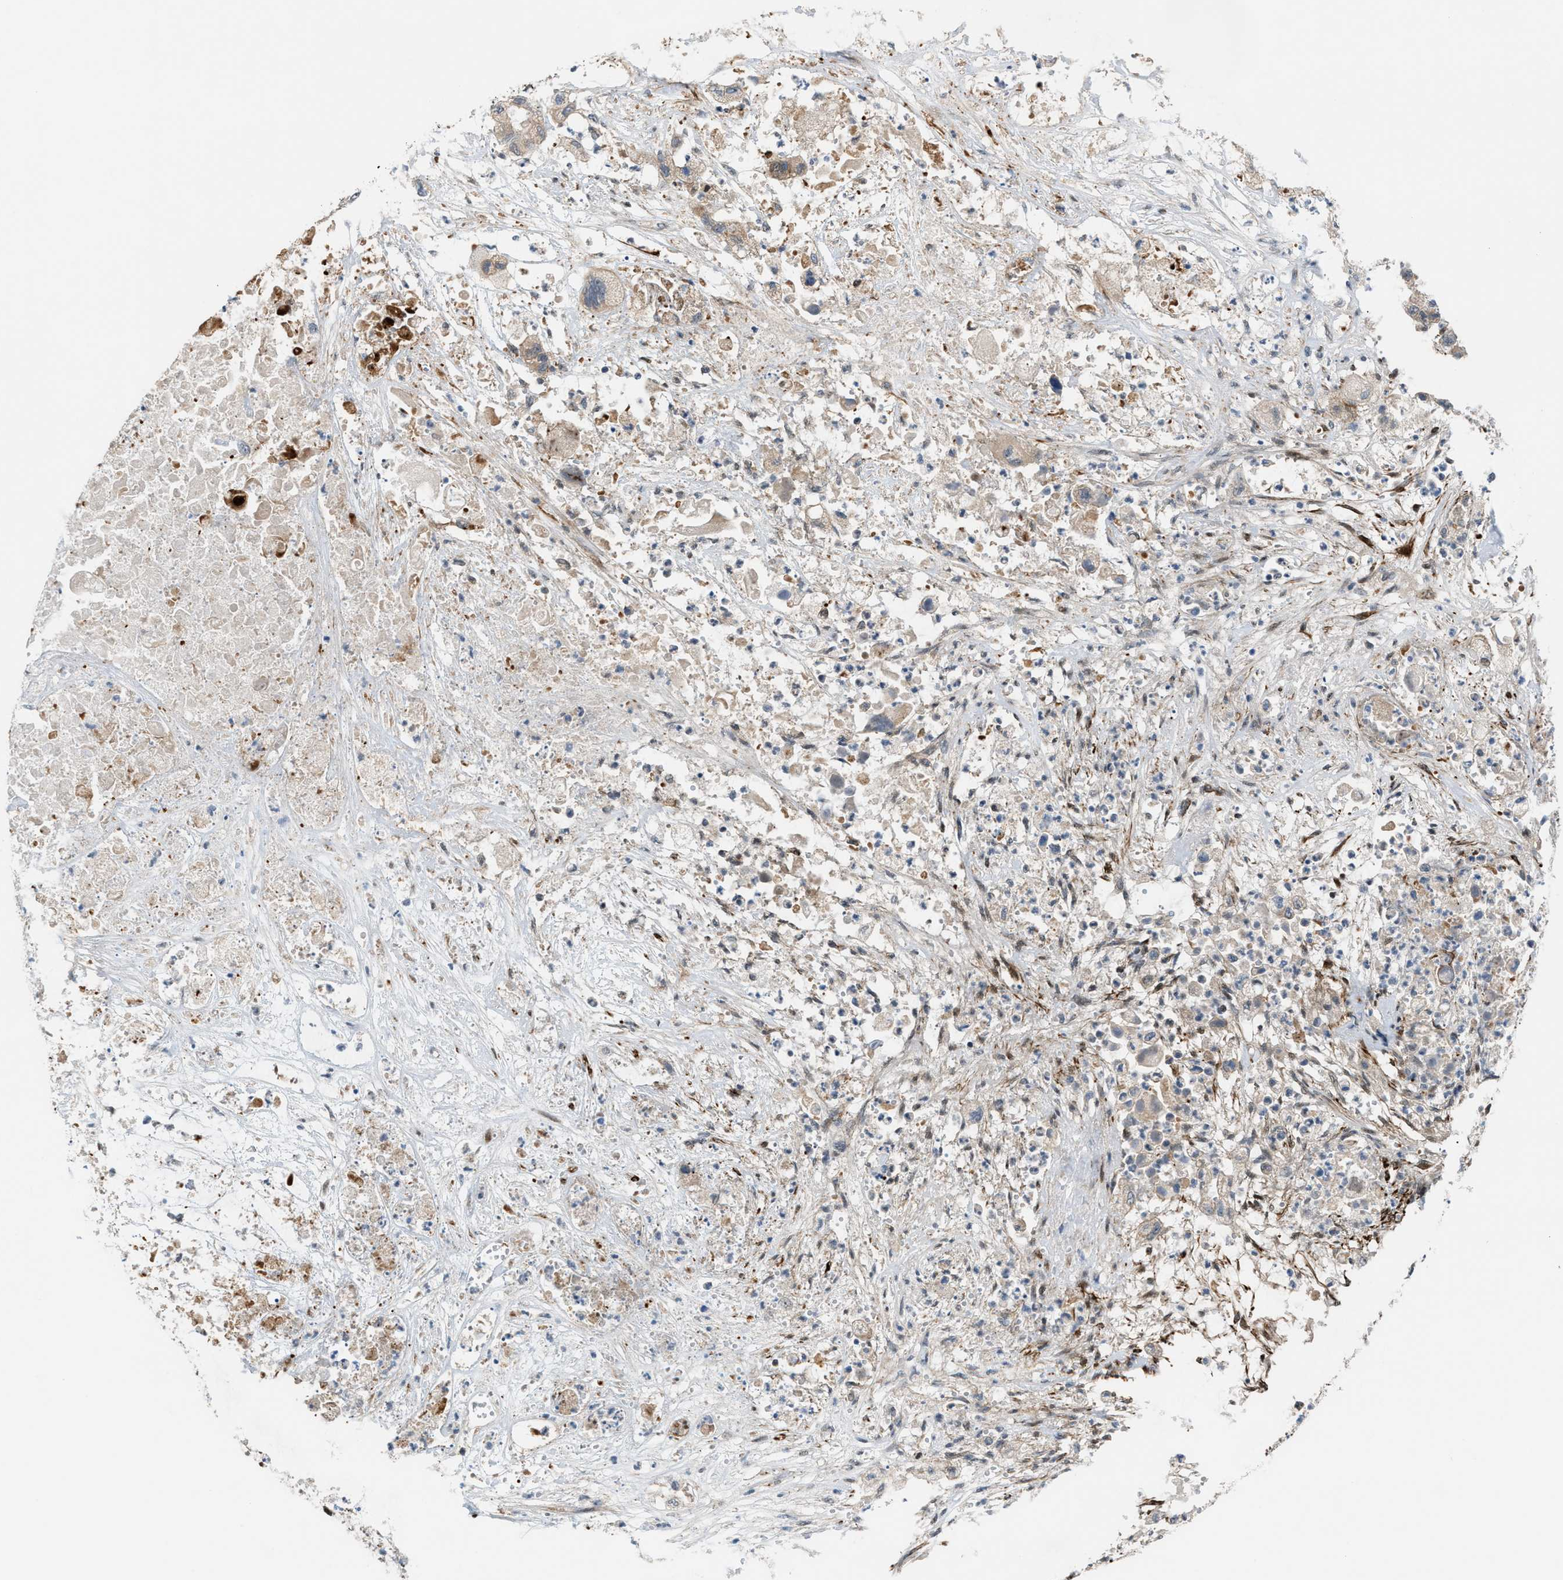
{"staining": {"intensity": "weak", "quantity": "<25%", "location": "cytoplasmic/membranous"}, "tissue": "pancreatic cancer", "cell_type": "Tumor cells", "image_type": "cancer", "snomed": [{"axis": "morphology", "description": "Adenocarcinoma, NOS"}, {"axis": "topography", "description": "Pancreas"}], "caption": "Tumor cells are negative for brown protein staining in pancreatic cancer (adenocarcinoma).", "gene": "ZNF276", "patient": {"sex": "female", "age": 78}}